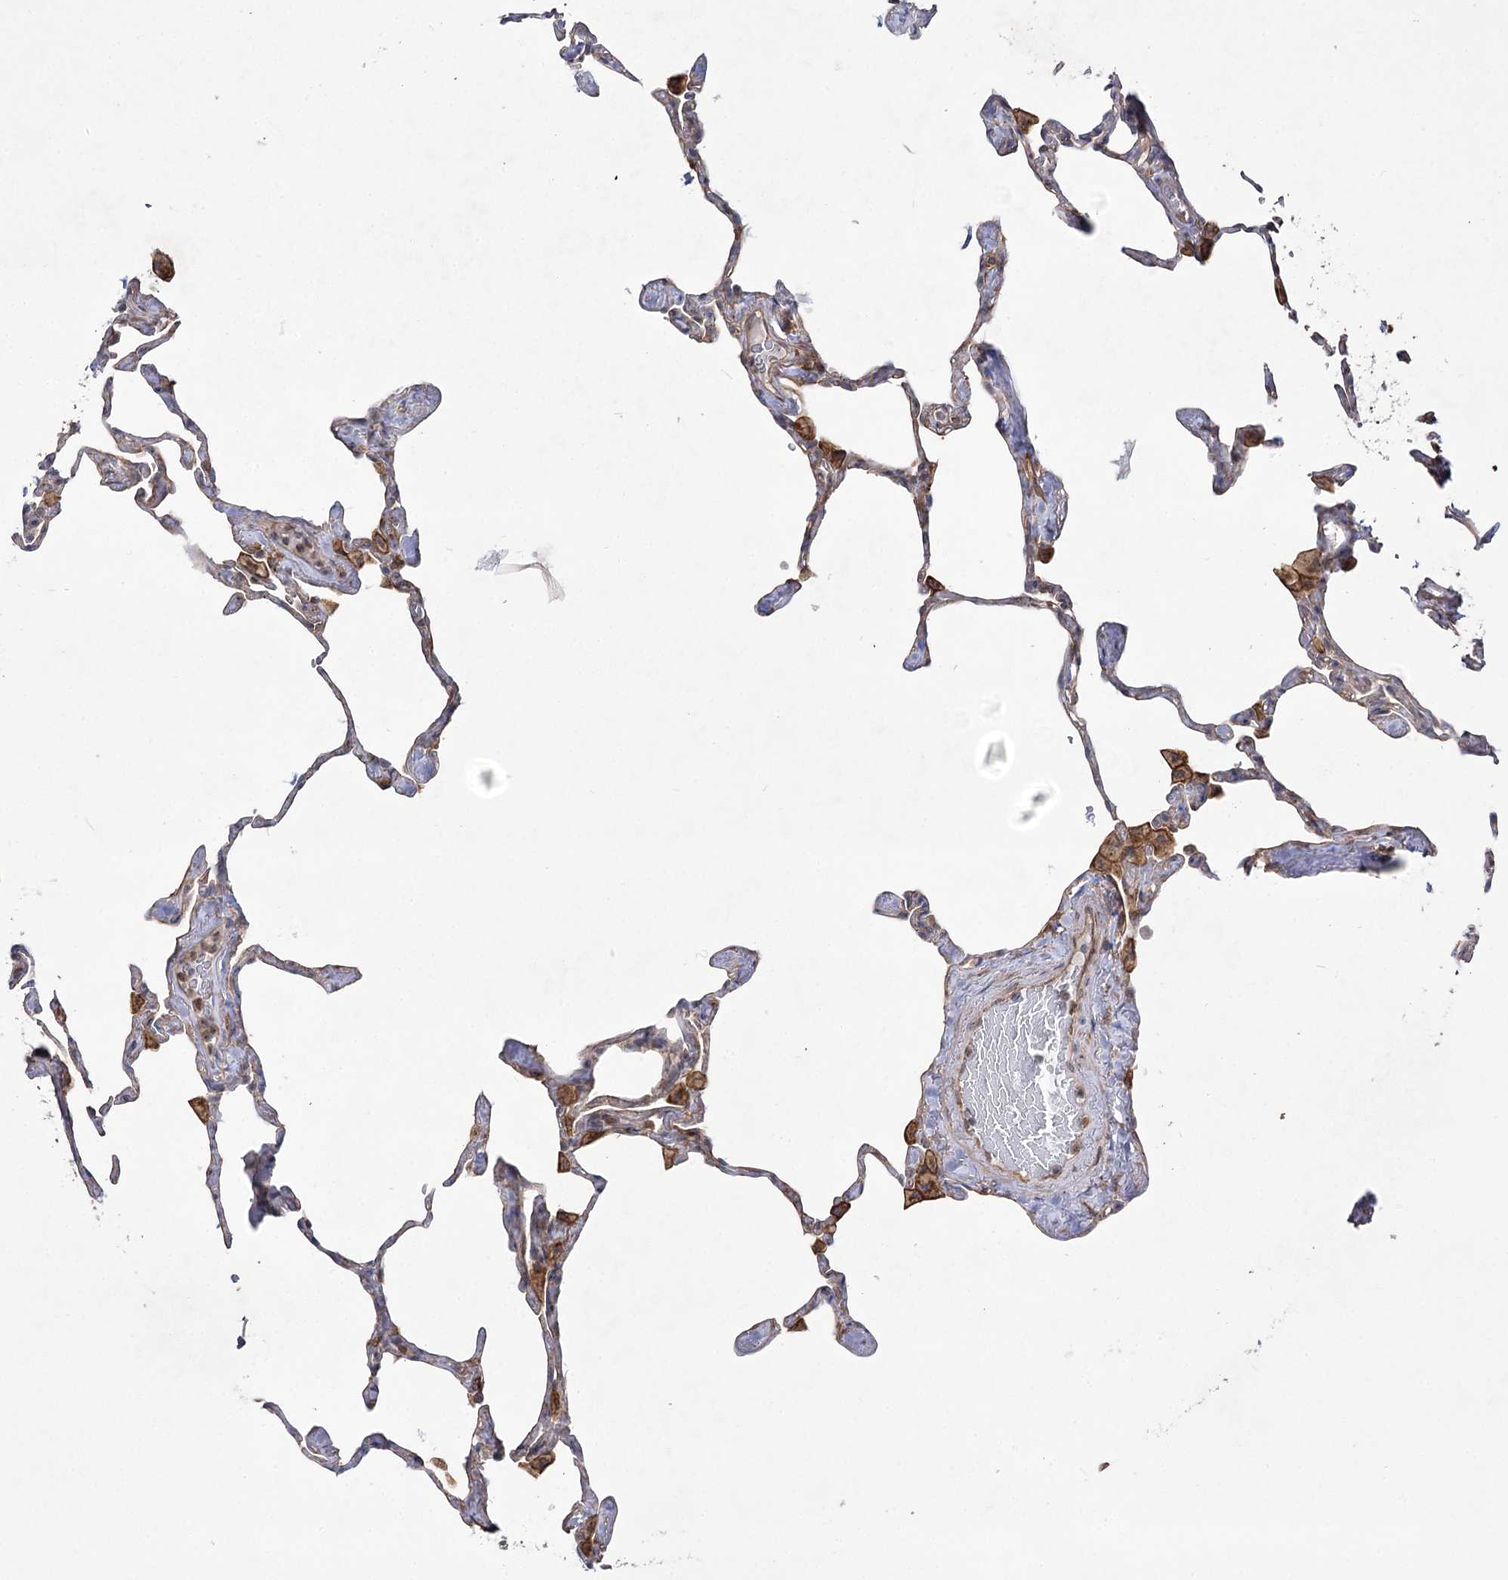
{"staining": {"intensity": "negative", "quantity": "none", "location": "none"}, "tissue": "lung", "cell_type": "Alveolar cells", "image_type": "normal", "snomed": [{"axis": "morphology", "description": "Normal tissue, NOS"}, {"axis": "topography", "description": "Lung"}], "caption": "Immunohistochemical staining of unremarkable human lung displays no significant staining in alveolar cells. (IHC, brightfield microscopy, high magnification).", "gene": "SH3BP5L", "patient": {"sex": "male", "age": 65}}